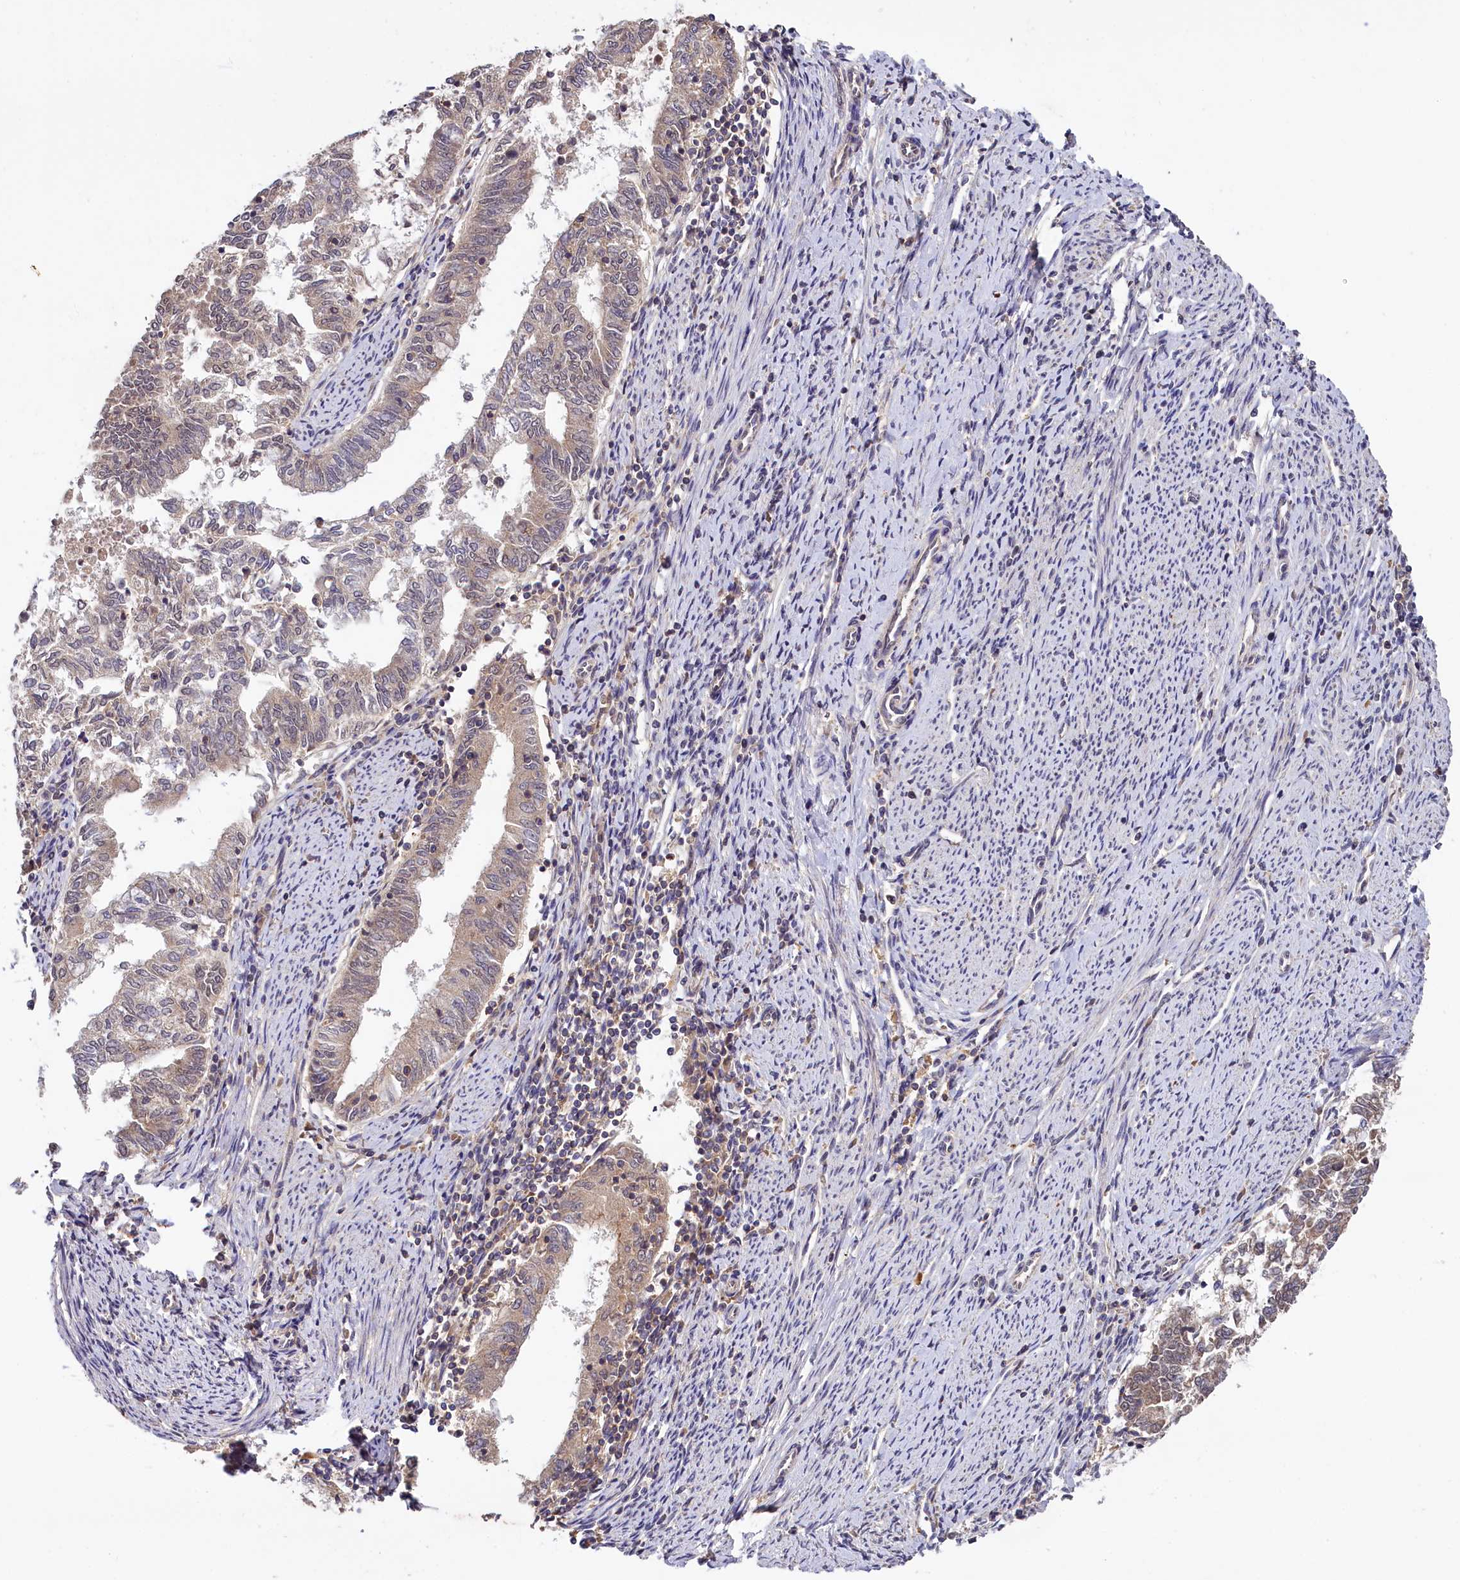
{"staining": {"intensity": "weak", "quantity": "25%-75%", "location": "cytoplasmic/membranous"}, "tissue": "endometrial cancer", "cell_type": "Tumor cells", "image_type": "cancer", "snomed": [{"axis": "morphology", "description": "Adenocarcinoma, NOS"}, {"axis": "topography", "description": "Endometrium"}], "caption": "Endometrial adenocarcinoma stained with DAB immunohistochemistry (IHC) demonstrates low levels of weak cytoplasmic/membranous positivity in approximately 25%-75% of tumor cells.", "gene": "TMEM39A", "patient": {"sex": "female", "age": 79}}